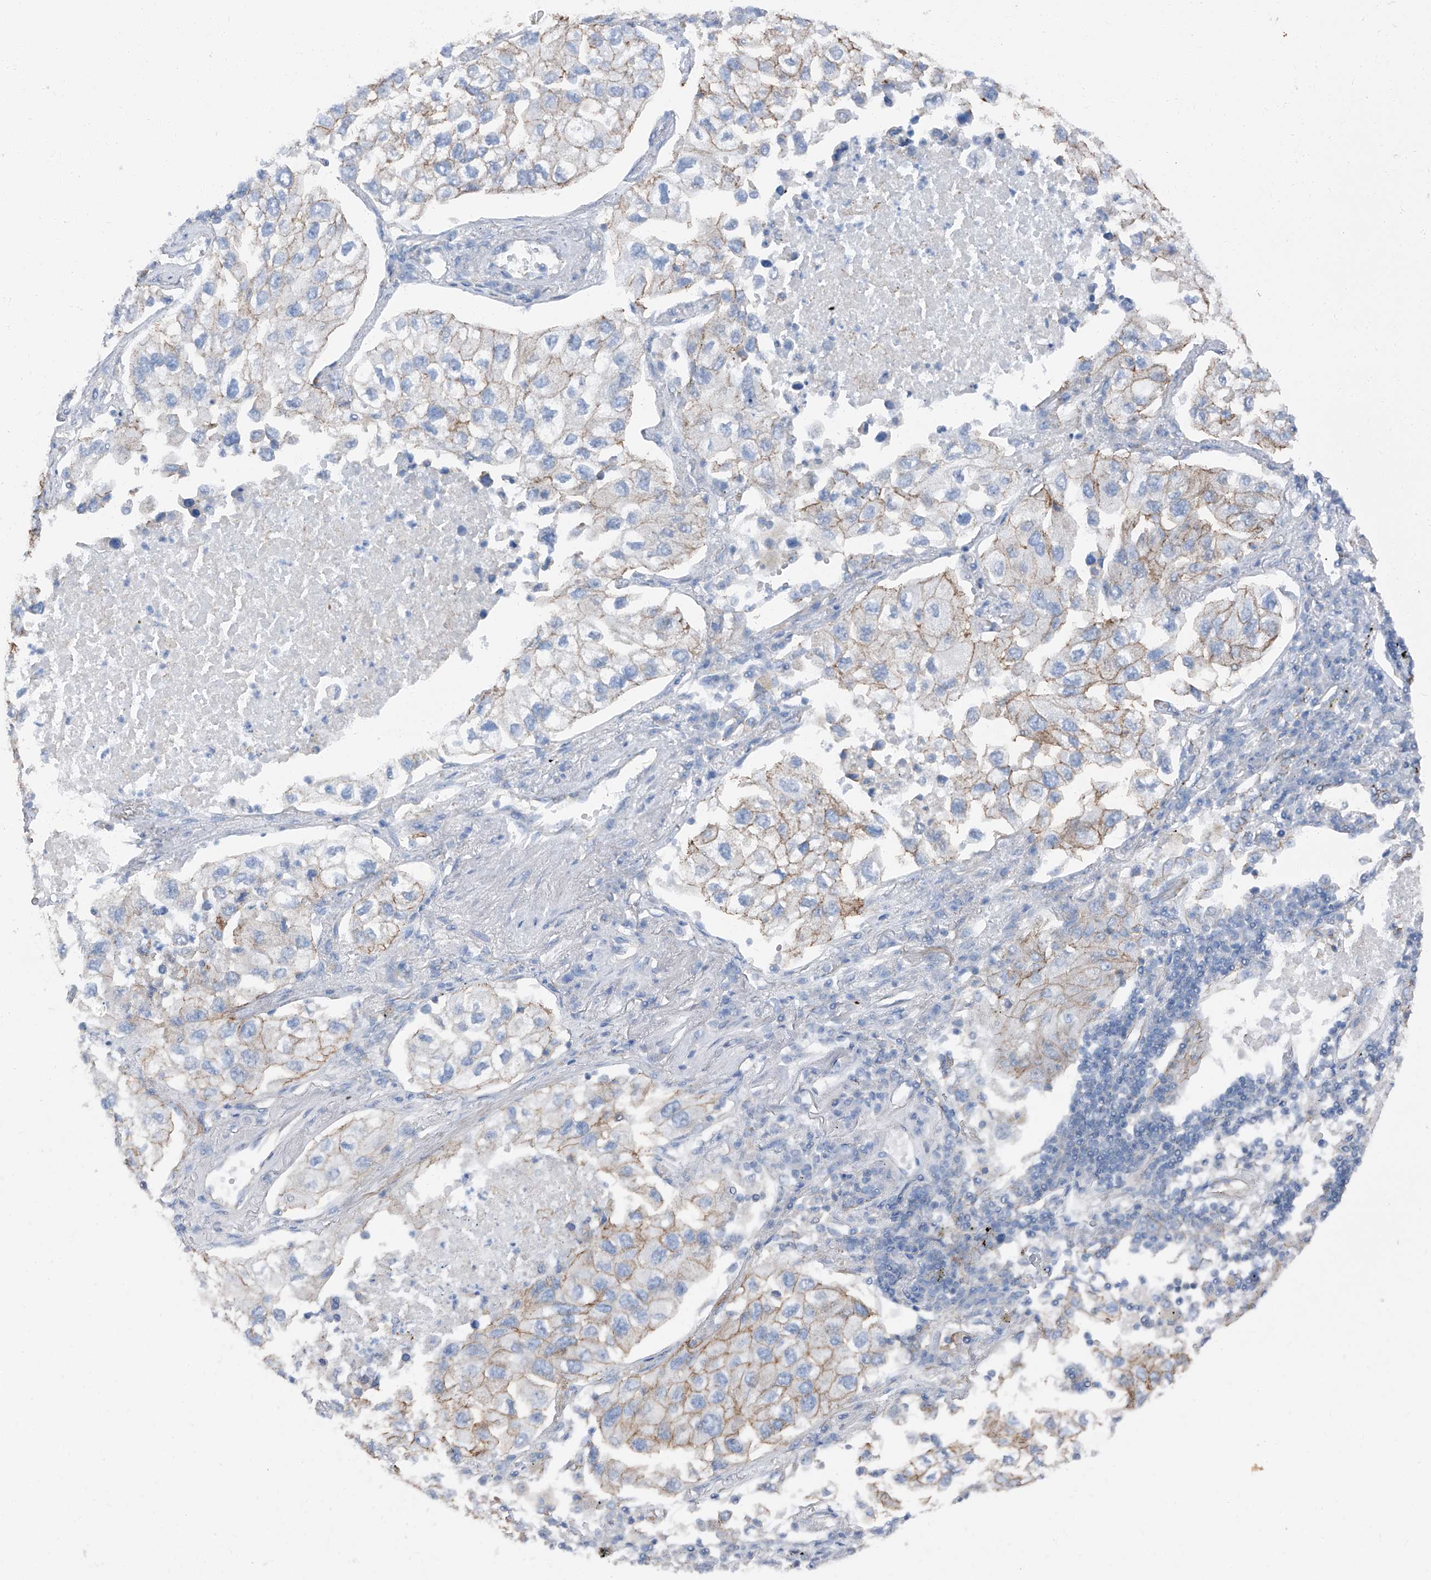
{"staining": {"intensity": "moderate", "quantity": "<25%", "location": "cytoplasmic/membranous"}, "tissue": "lung cancer", "cell_type": "Tumor cells", "image_type": "cancer", "snomed": [{"axis": "morphology", "description": "Adenocarcinoma, NOS"}, {"axis": "topography", "description": "Lung"}], "caption": "Lung cancer (adenocarcinoma) was stained to show a protein in brown. There is low levels of moderate cytoplasmic/membranous positivity in about <25% of tumor cells.", "gene": "GPR142", "patient": {"sex": "male", "age": 63}}